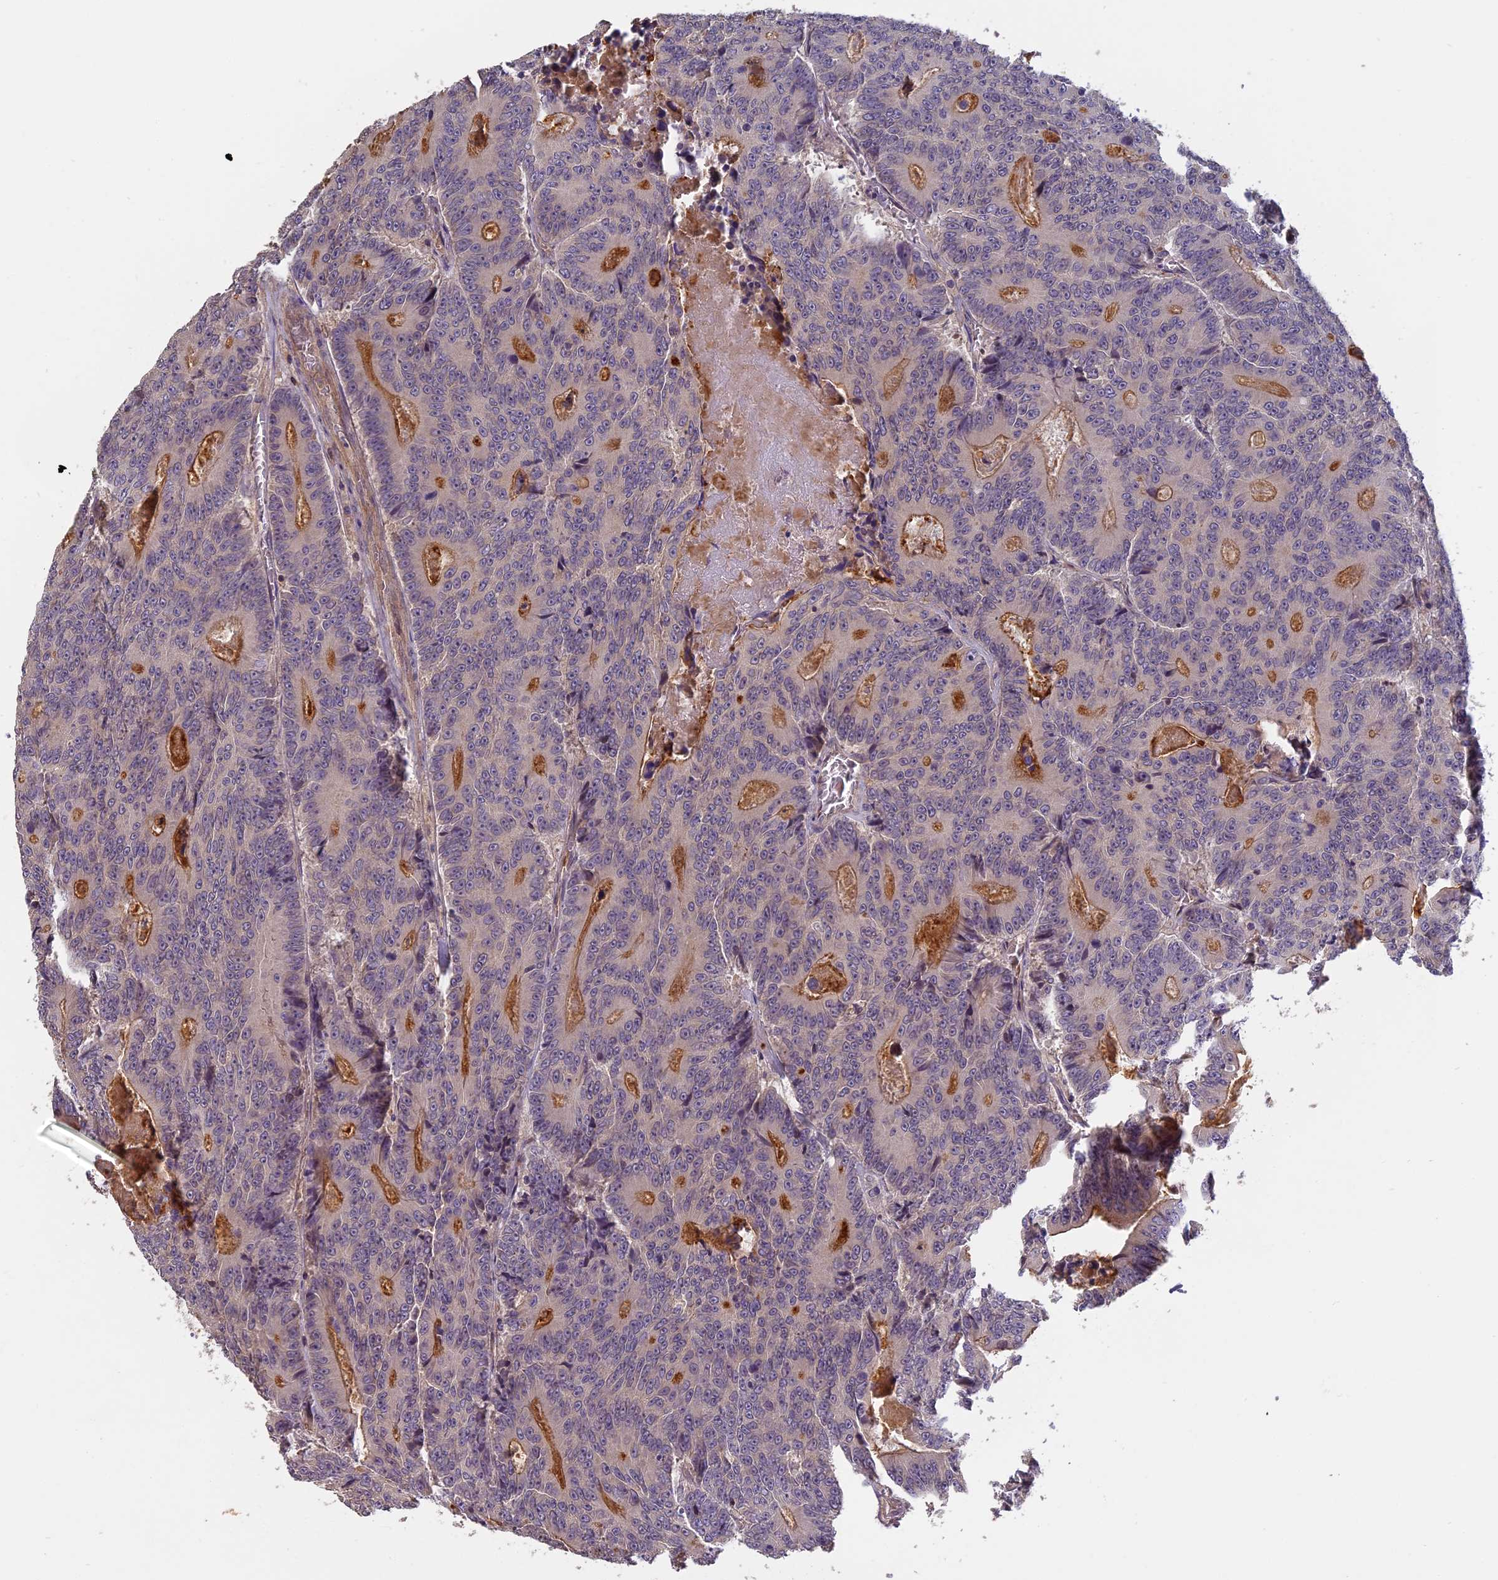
{"staining": {"intensity": "moderate", "quantity": "<25%", "location": "cytoplasmic/membranous"}, "tissue": "colorectal cancer", "cell_type": "Tumor cells", "image_type": "cancer", "snomed": [{"axis": "morphology", "description": "Adenocarcinoma, NOS"}, {"axis": "topography", "description": "Colon"}], "caption": "Immunohistochemistry histopathology image of human colorectal cancer stained for a protein (brown), which demonstrates low levels of moderate cytoplasmic/membranous expression in about <25% of tumor cells.", "gene": "AP4E1", "patient": {"sex": "male", "age": 83}}